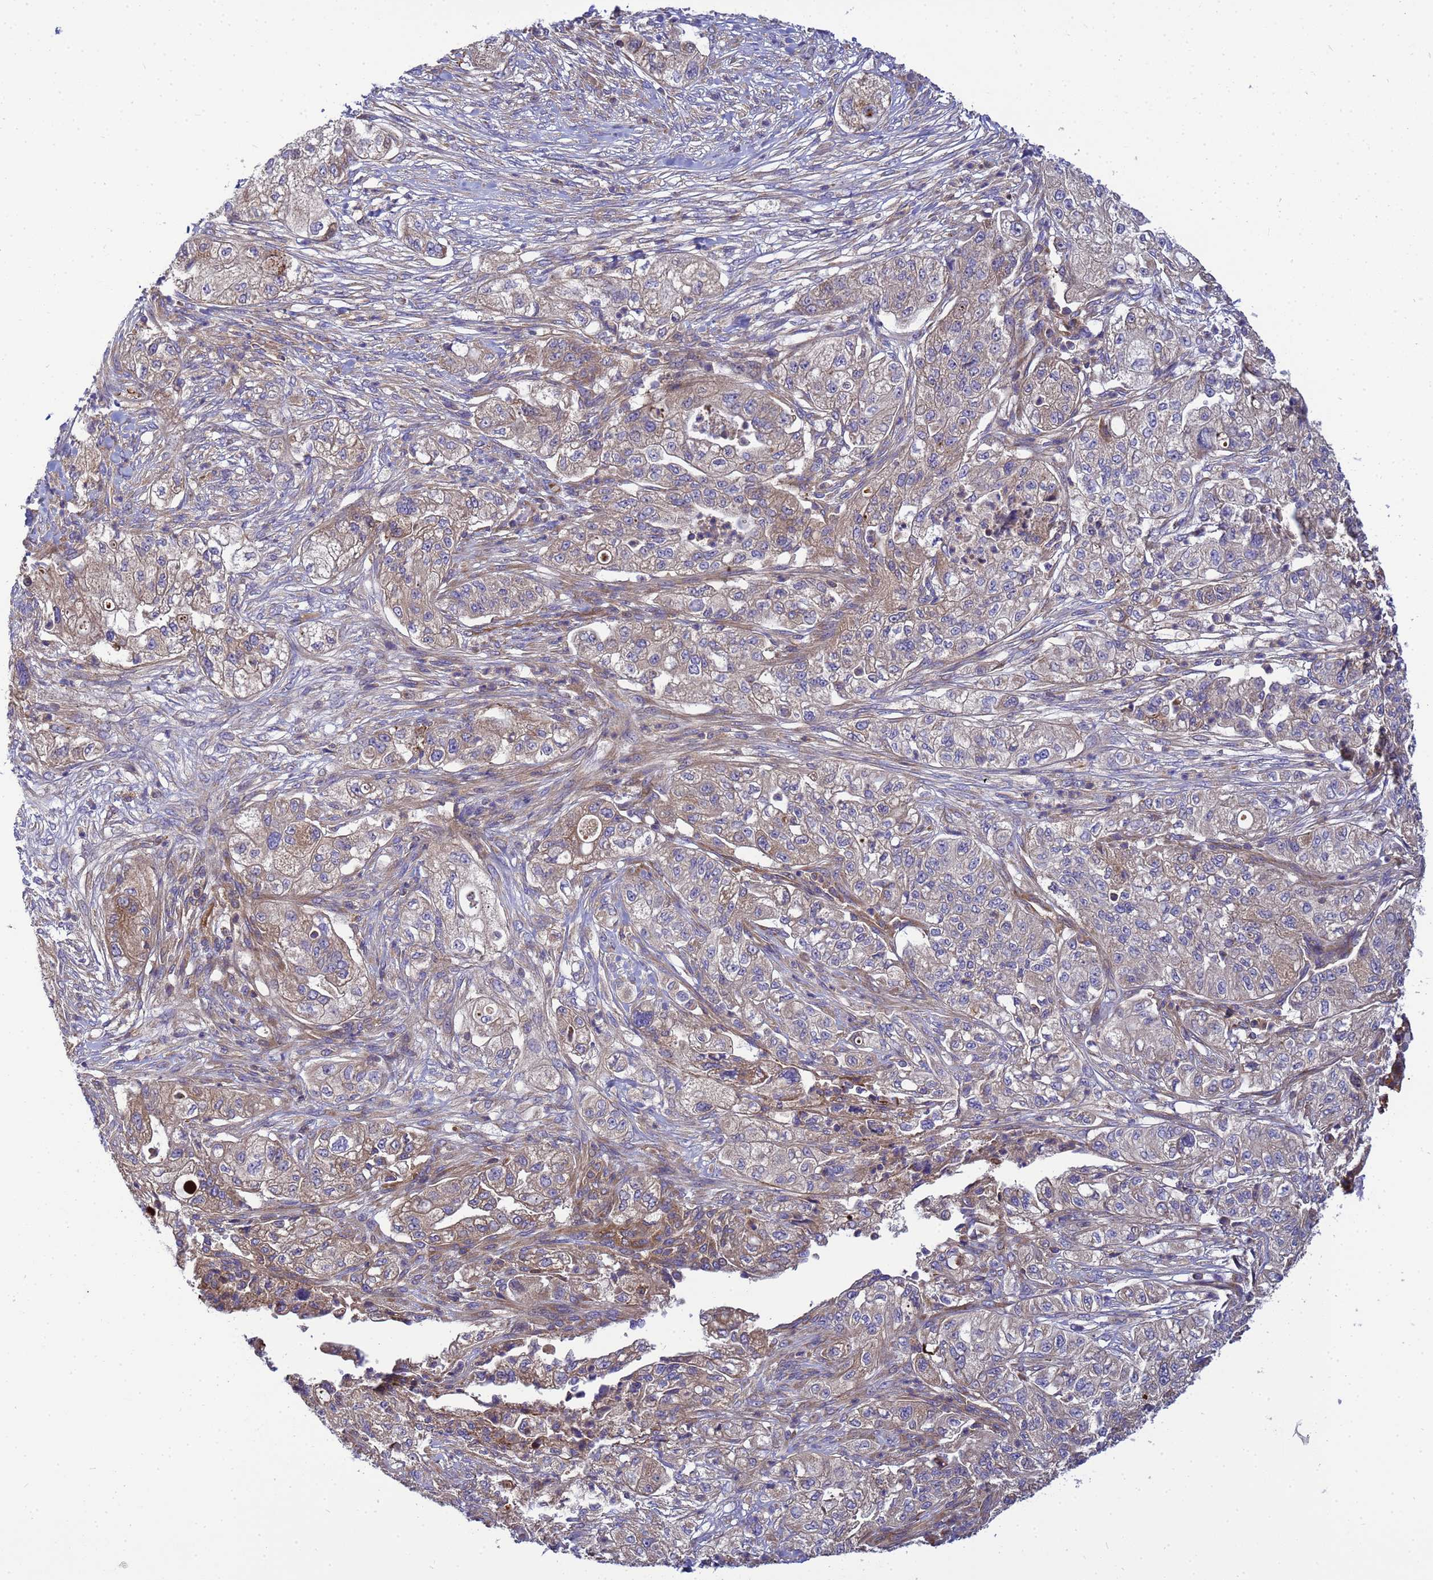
{"staining": {"intensity": "weak", "quantity": ">75%", "location": "cytoplasmic/membranous"}, "tissue": "pancreatic cancer", "cell_type": "Tumor cells", "image_type": "cancer", "snomed": [{"axis": "morphology", "description": "Adenocarcinoma, NOS"}, {"axis": "topography", "description": "Pancreas"}], "caption": "The immunohistochemical stain shows weak cytoplasmic/membranous staining in tumor cells of pancreatic cancer (adenocarcinoma) tissue.", "gene": "BECN1", "patient": {"sex": "female", "age": 78}}